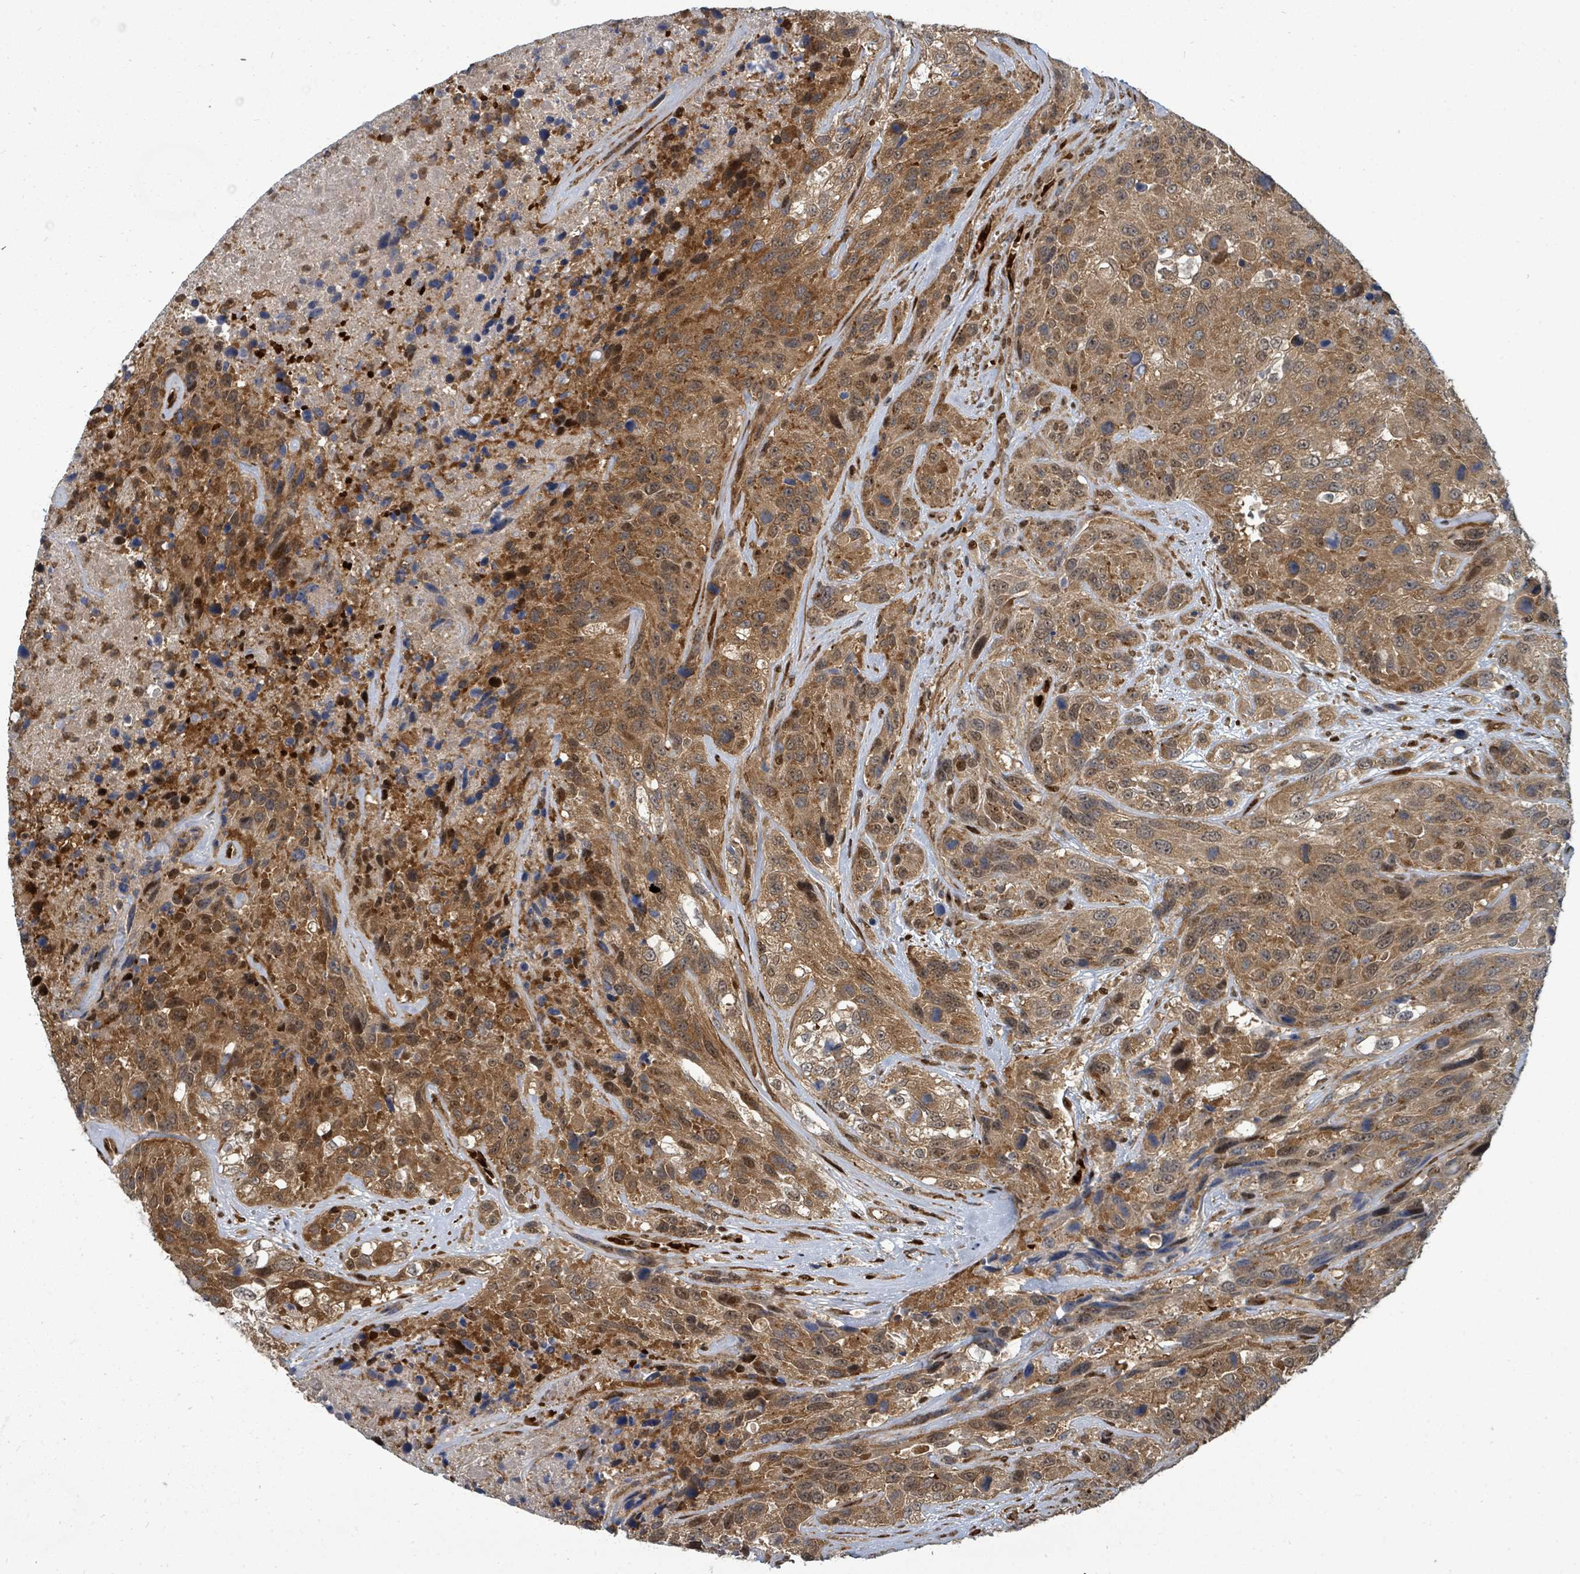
{"staining": {"intensity": "moderate", "quantity": ">75%", "location": "cytoplasmic/membranous,nuclear"}, "tissue": "urothelial cancer", "cell_type": "Tumor cells", "image_type": "cancer", "snomed": [{"axis": "morphology", "description": "Urothelial carcinoma, High grade"}, {"axis": "topography", "description": "Urinary bladder"}], "caption": "Immunohistochemistry of human high-grade urothelial carcinoma shows medium levels of moderate cytoplasmic/membranous and nuclear positivity in about >75% of tumor cells. (DAB IHC, brown staining for protein, blue staining for nuclei).", "gene": "TRDMT1", "patient": {"sex": "female", "age": 70}}